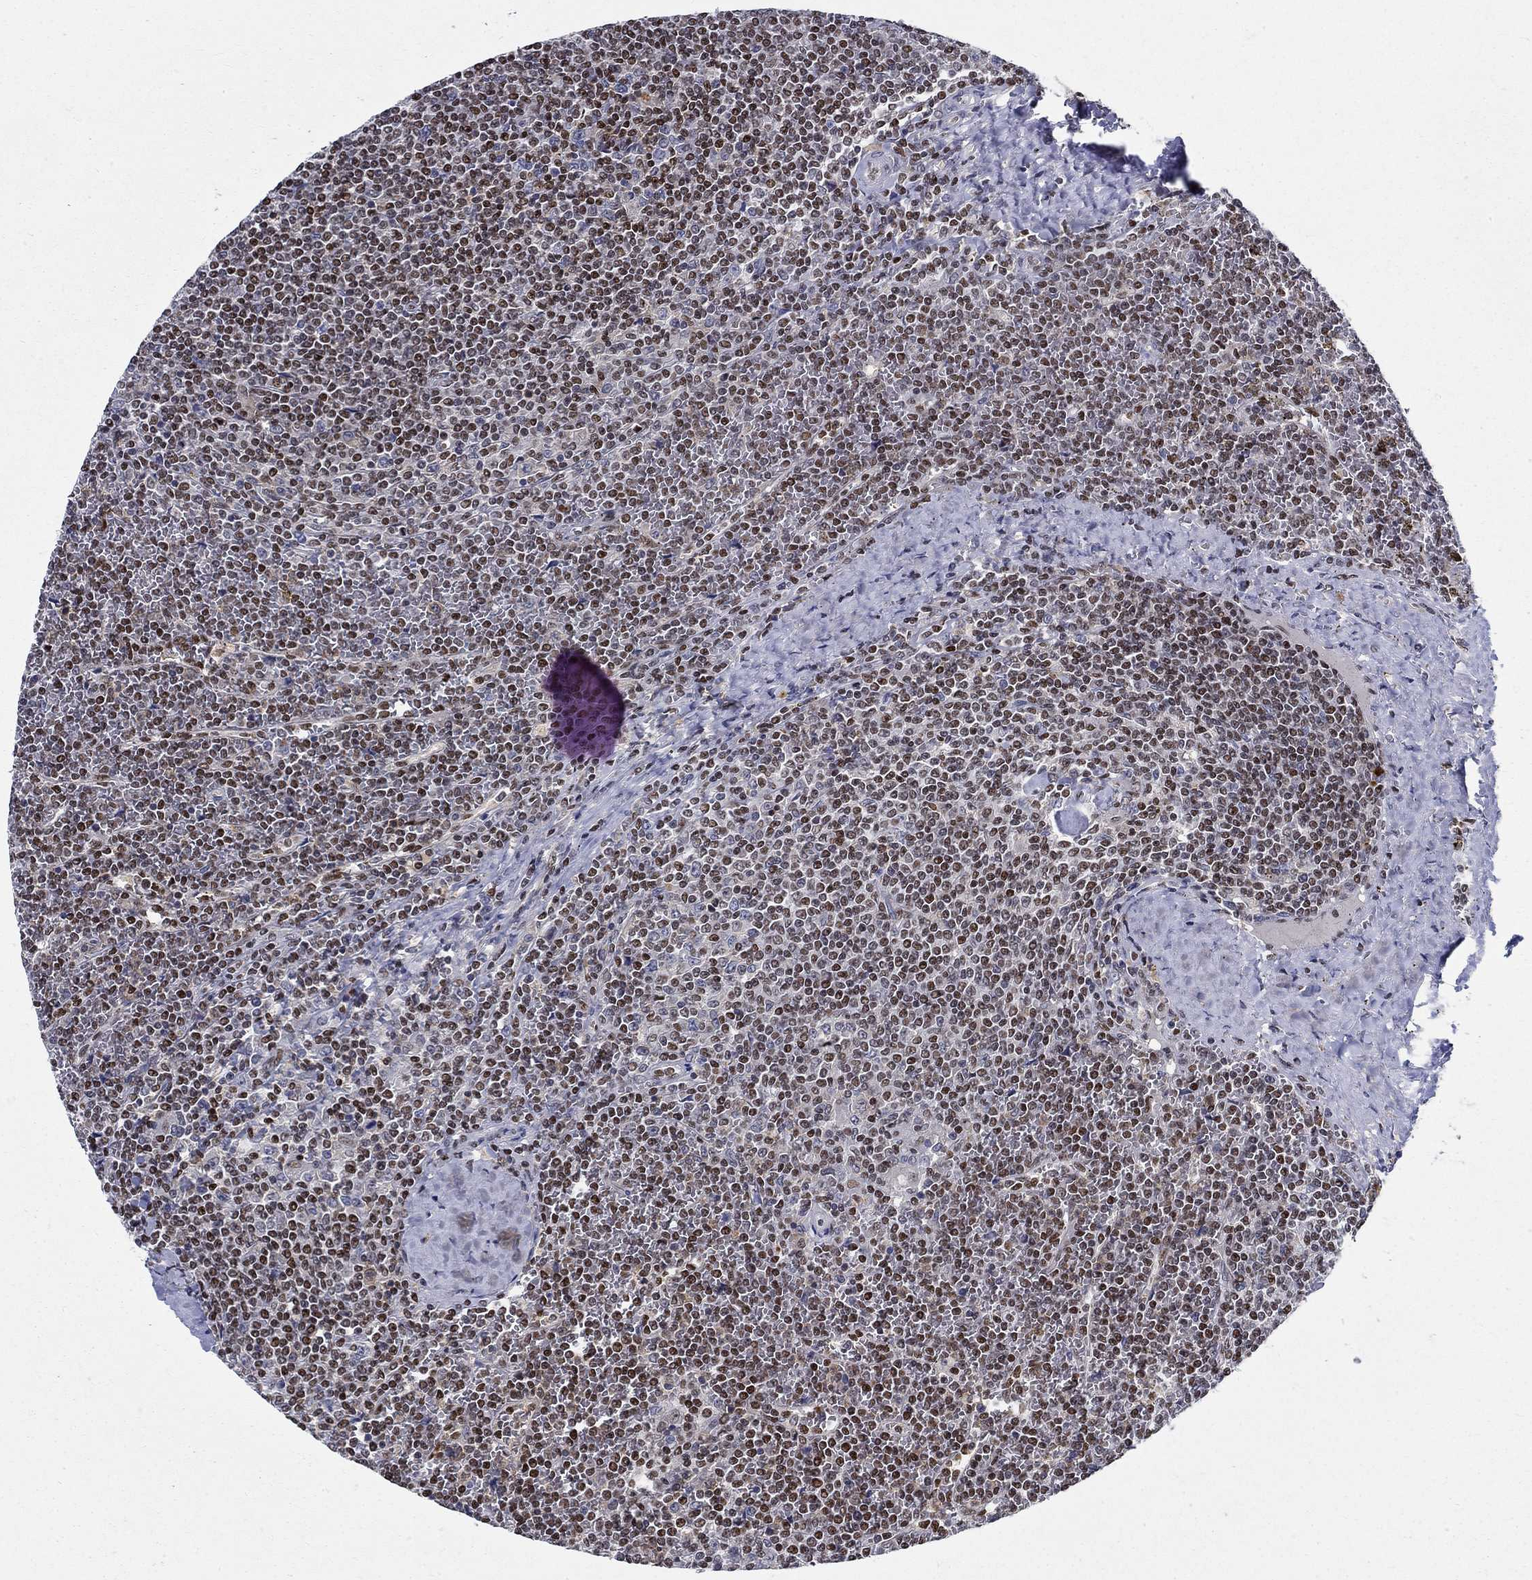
{"staining": {"intensity": "strong", "quantity": "25%-75%", "location": "nuclear"}, "tissue": "lymphoma", "cell_type": "Tumor cells", "image_type": "cancer", "snomed": [{"axis": "morphology", "description": "Malignant lymphoma, non-Hodgkin's type, Low grade"}, {"axis": "topography", "description": "Spleen"}], "caption": "Immunohistochemistry photomicrograph of neoplastic tissue: human low-grade malignant lymphoma, non-Hodgkin's type stained using IHC shows high levels of strong protein expression localized specifically in the nuclear of tumor cells, appearing as a nuclear brown color.", "gene": "ZNF594", "patient": {"sex": "female", "age": 19}}